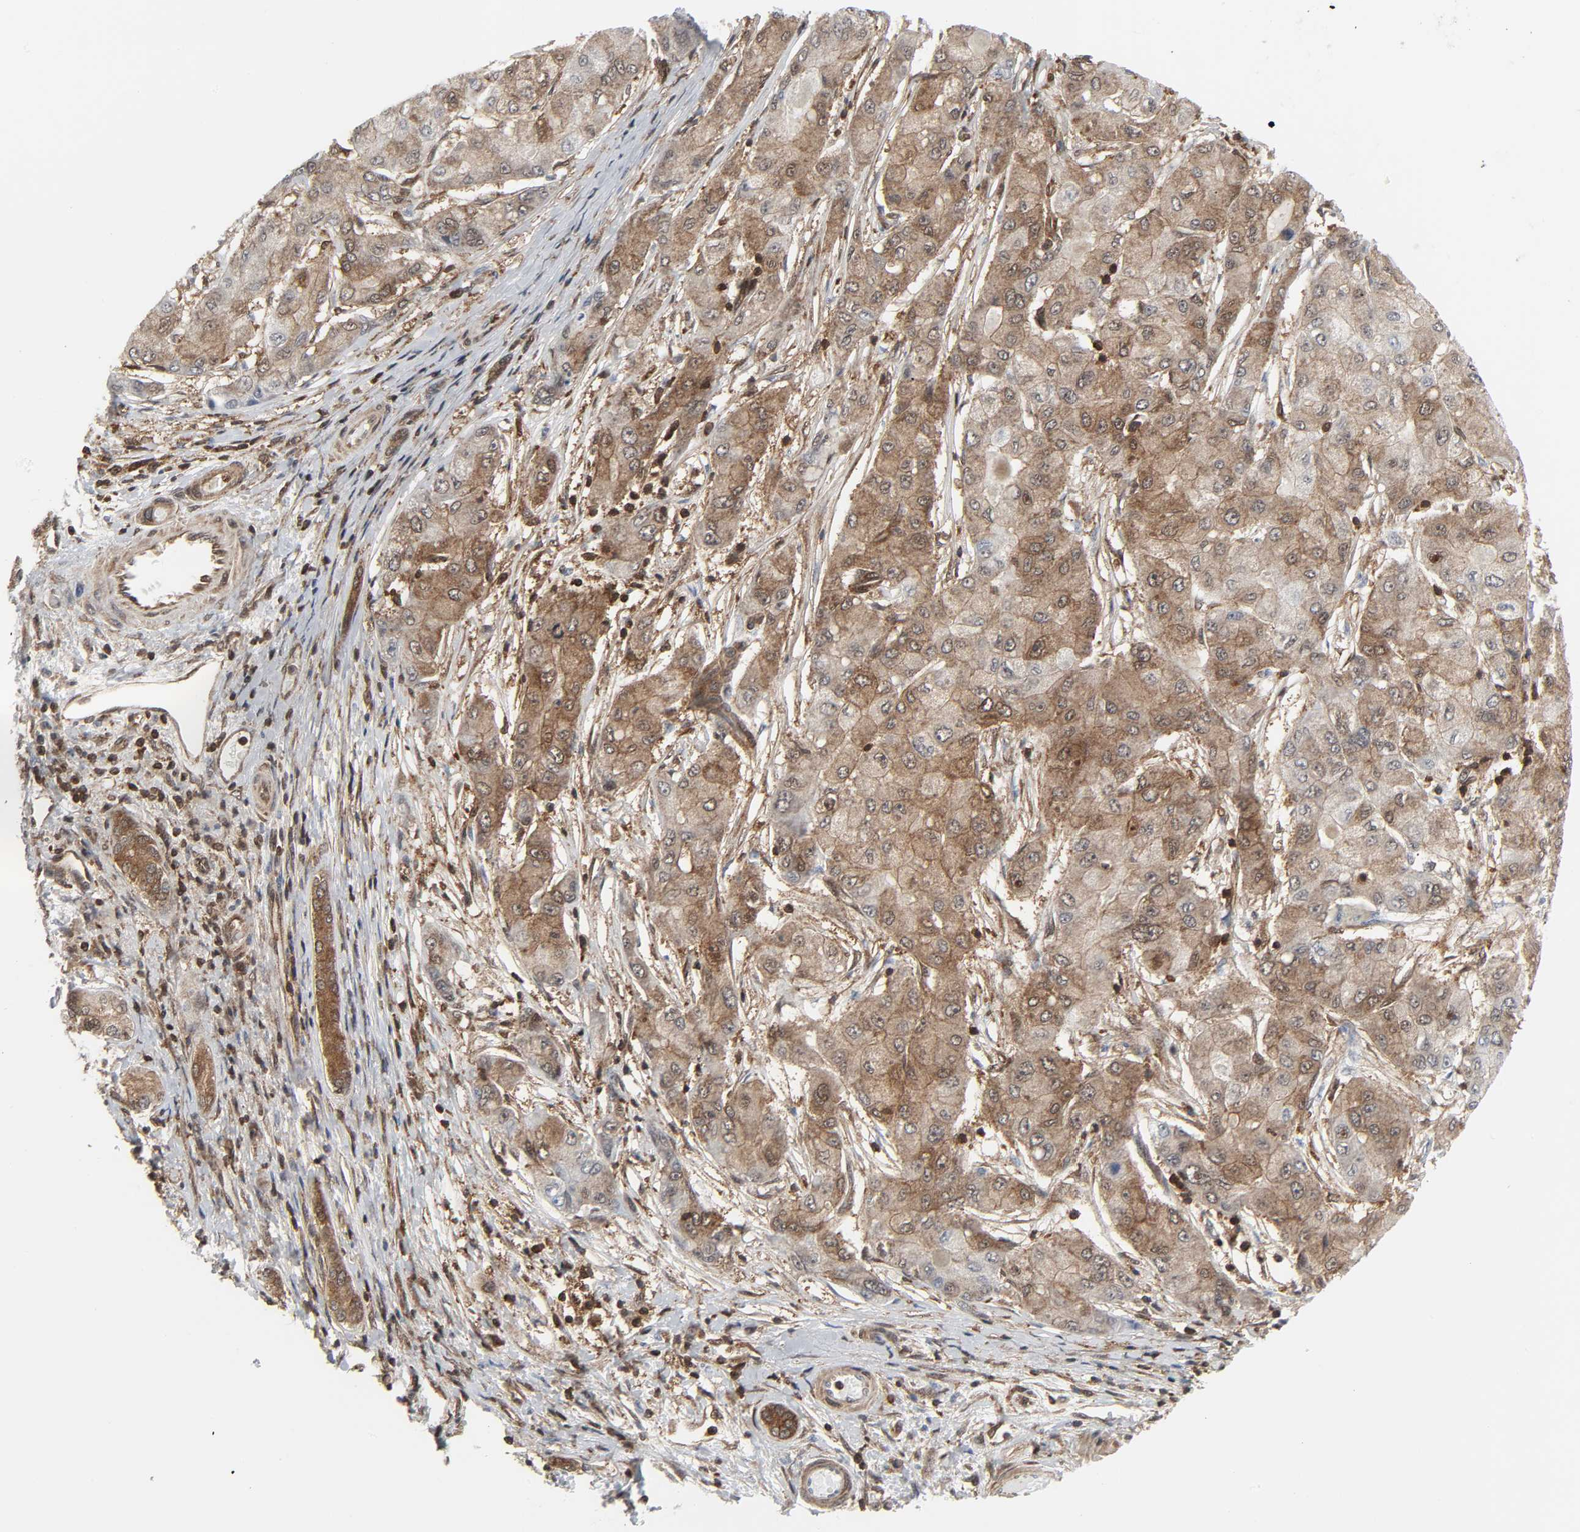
{"staining": {"intensity": "moderate", "quantity": ">75%", "location": "cytoplasmic/membranous"}, "tissue": "liver cancer", "cell_type": "Tumor cells", "image_type": "cancer", "snomed": [{"axis": "morphology", "description": "Carcinoma, Hepatocellular, NOS"}, {"axis": "topography", "description": "Liver"}], "caption": "Protein staining by immunohistochemistry exhibits moderate cytoplasmic/membranous expression in about >75% of tumor cells in liver cancer (hepatocellular carcinoma).", "gene": "GSK3A", "patient": {"sex": "male", "age": 80}}